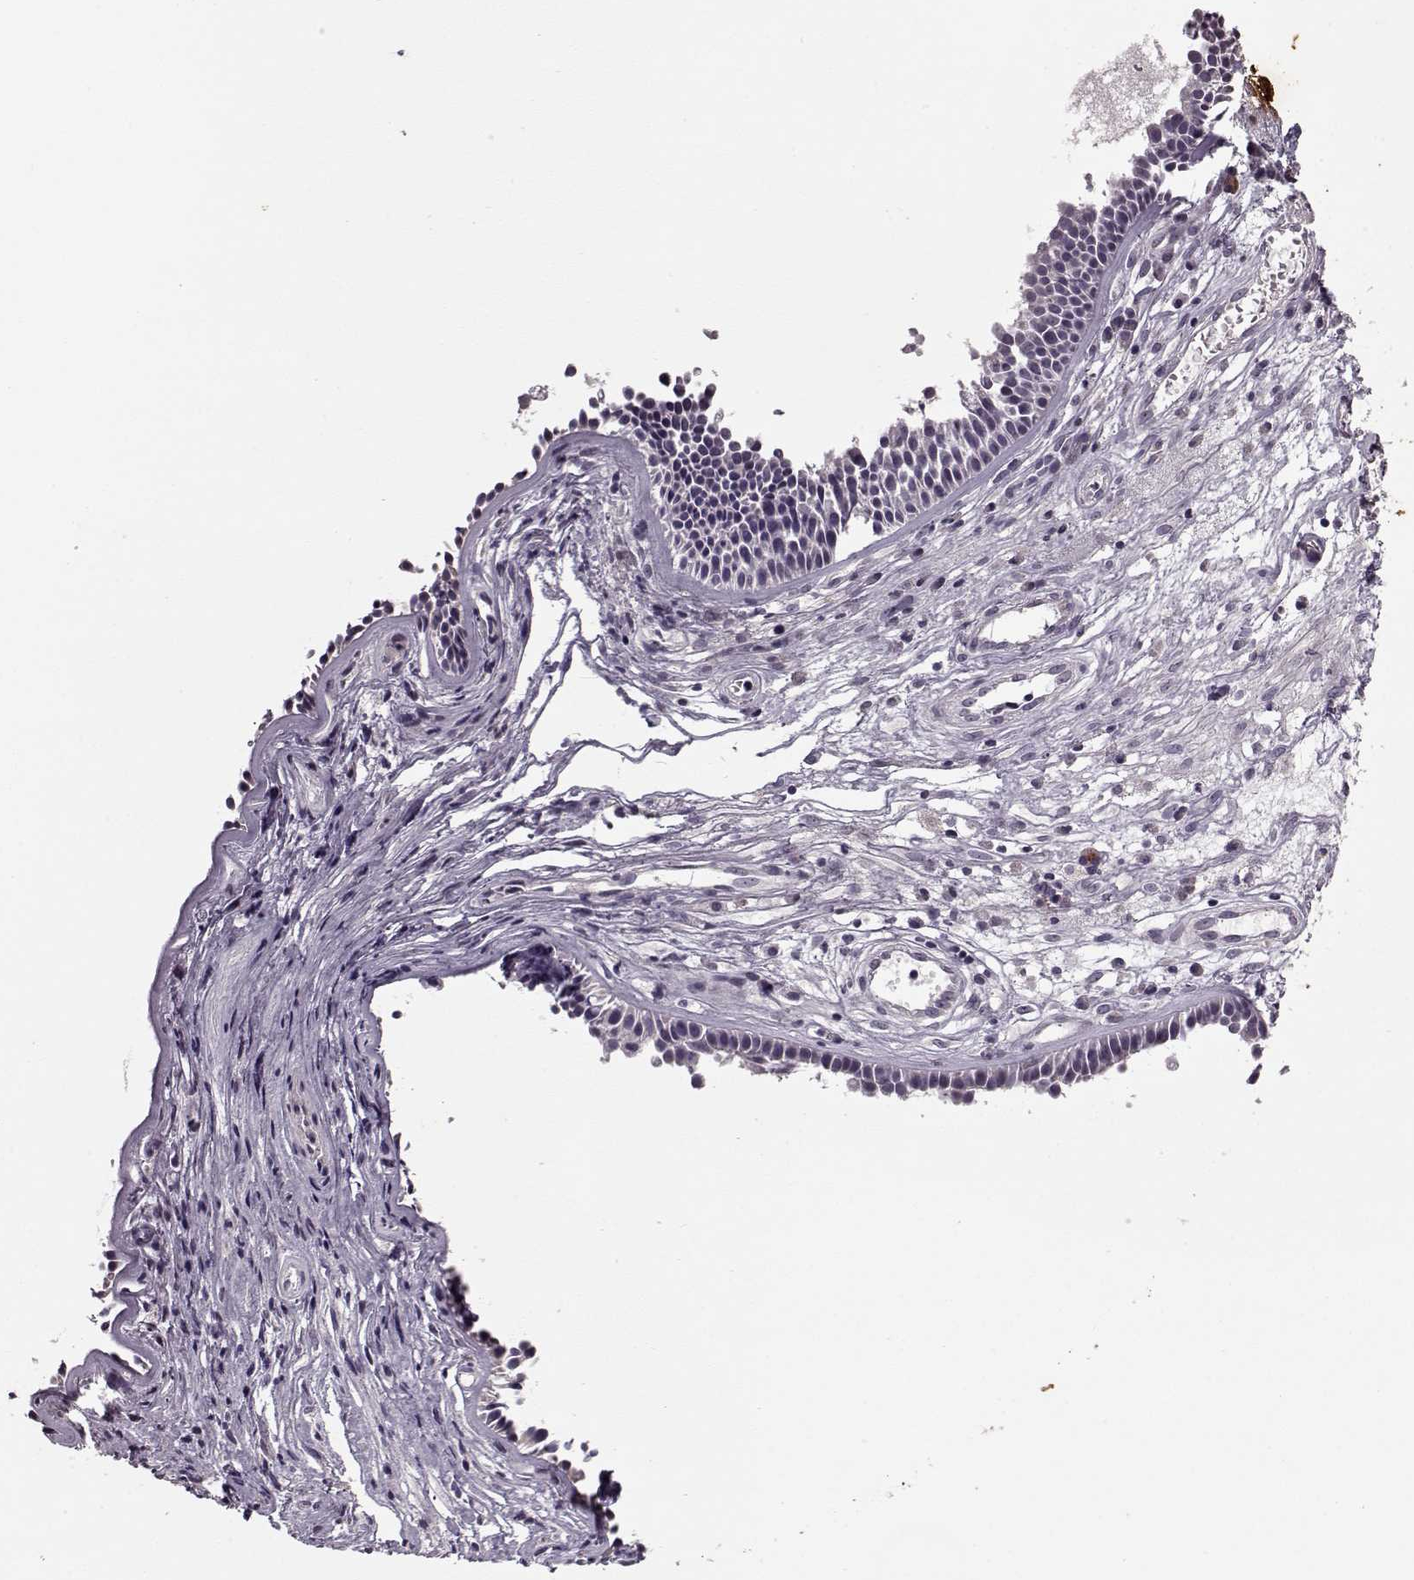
{"staining": {"intensity": "negative", "quantity": "none", "location": "none"}, "tissue": "nasopharynx", "cell_type": "Respiratory epithelial cells", "image_type": "normal", "snomed": [{"axis": "morphology", "description": "Normal tissue, NOS"}, {"axis": "topography", "description": "Nasopharynx"}], "caption": "A high-resolution micrograph shows IHC staining of unremarkable nasopharynx, which shows no significant expression in respiratory epithelial cells. (DAB IHC, high magnification).", "gene": "KRT9", "patient": {"sex": "male", "age": 31}}